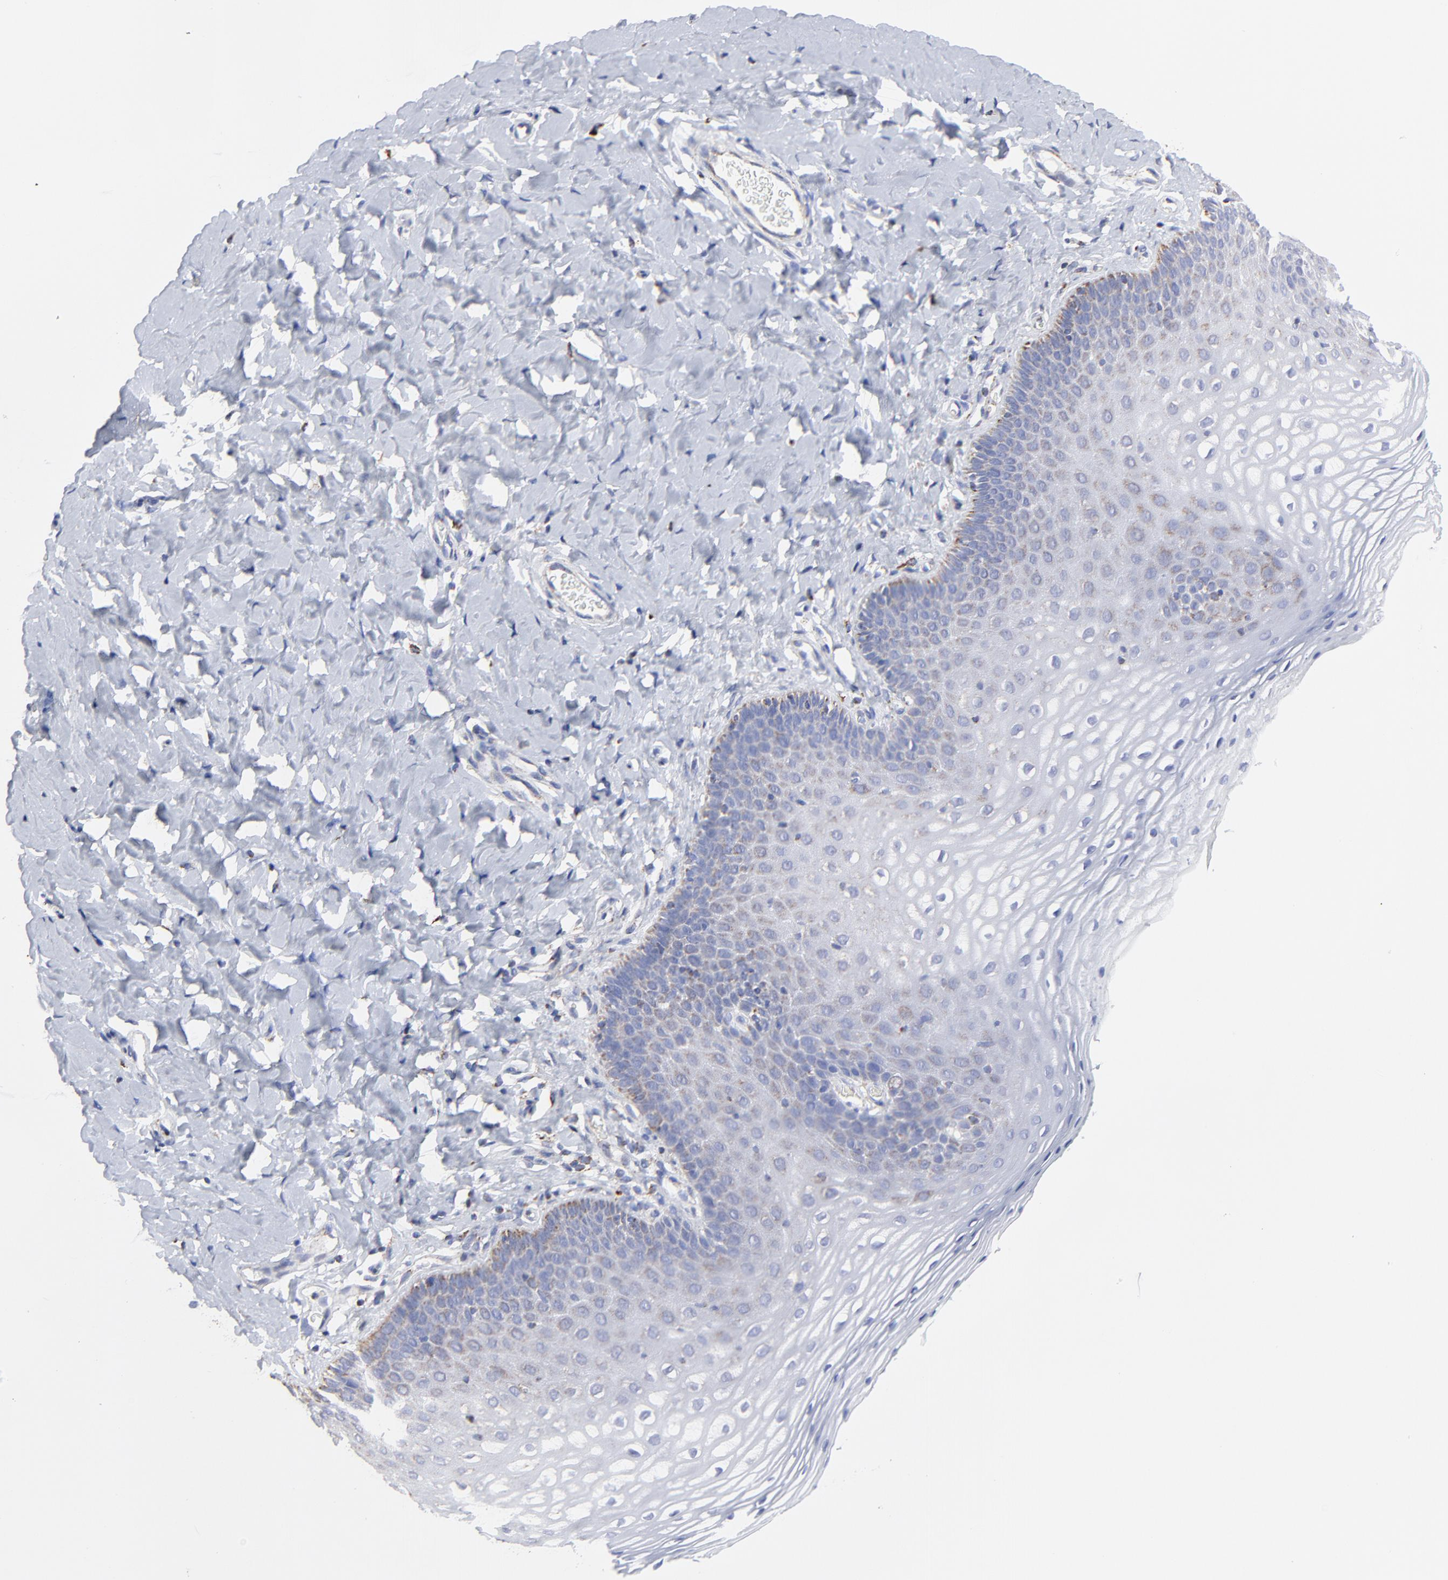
{"staining": {"intensity": "weak", "quantity": "<25%", "location": "cytoplasmic/membranous"}, "tissue": "vagina", "cell_type": "Squamous epithelial cells", "image_type": "normal", "snomed": [{"axis": "morphology", "description": "Normal tissue, NOS"}, {"axis": "topography", "description": "Vagina"}], "caption": "This is an IHC micrograph of normal vagina. There is no expression in squamous epithelial cells.", "gene": "PINK1", "patient": {"sex": "female", "age": 55}}